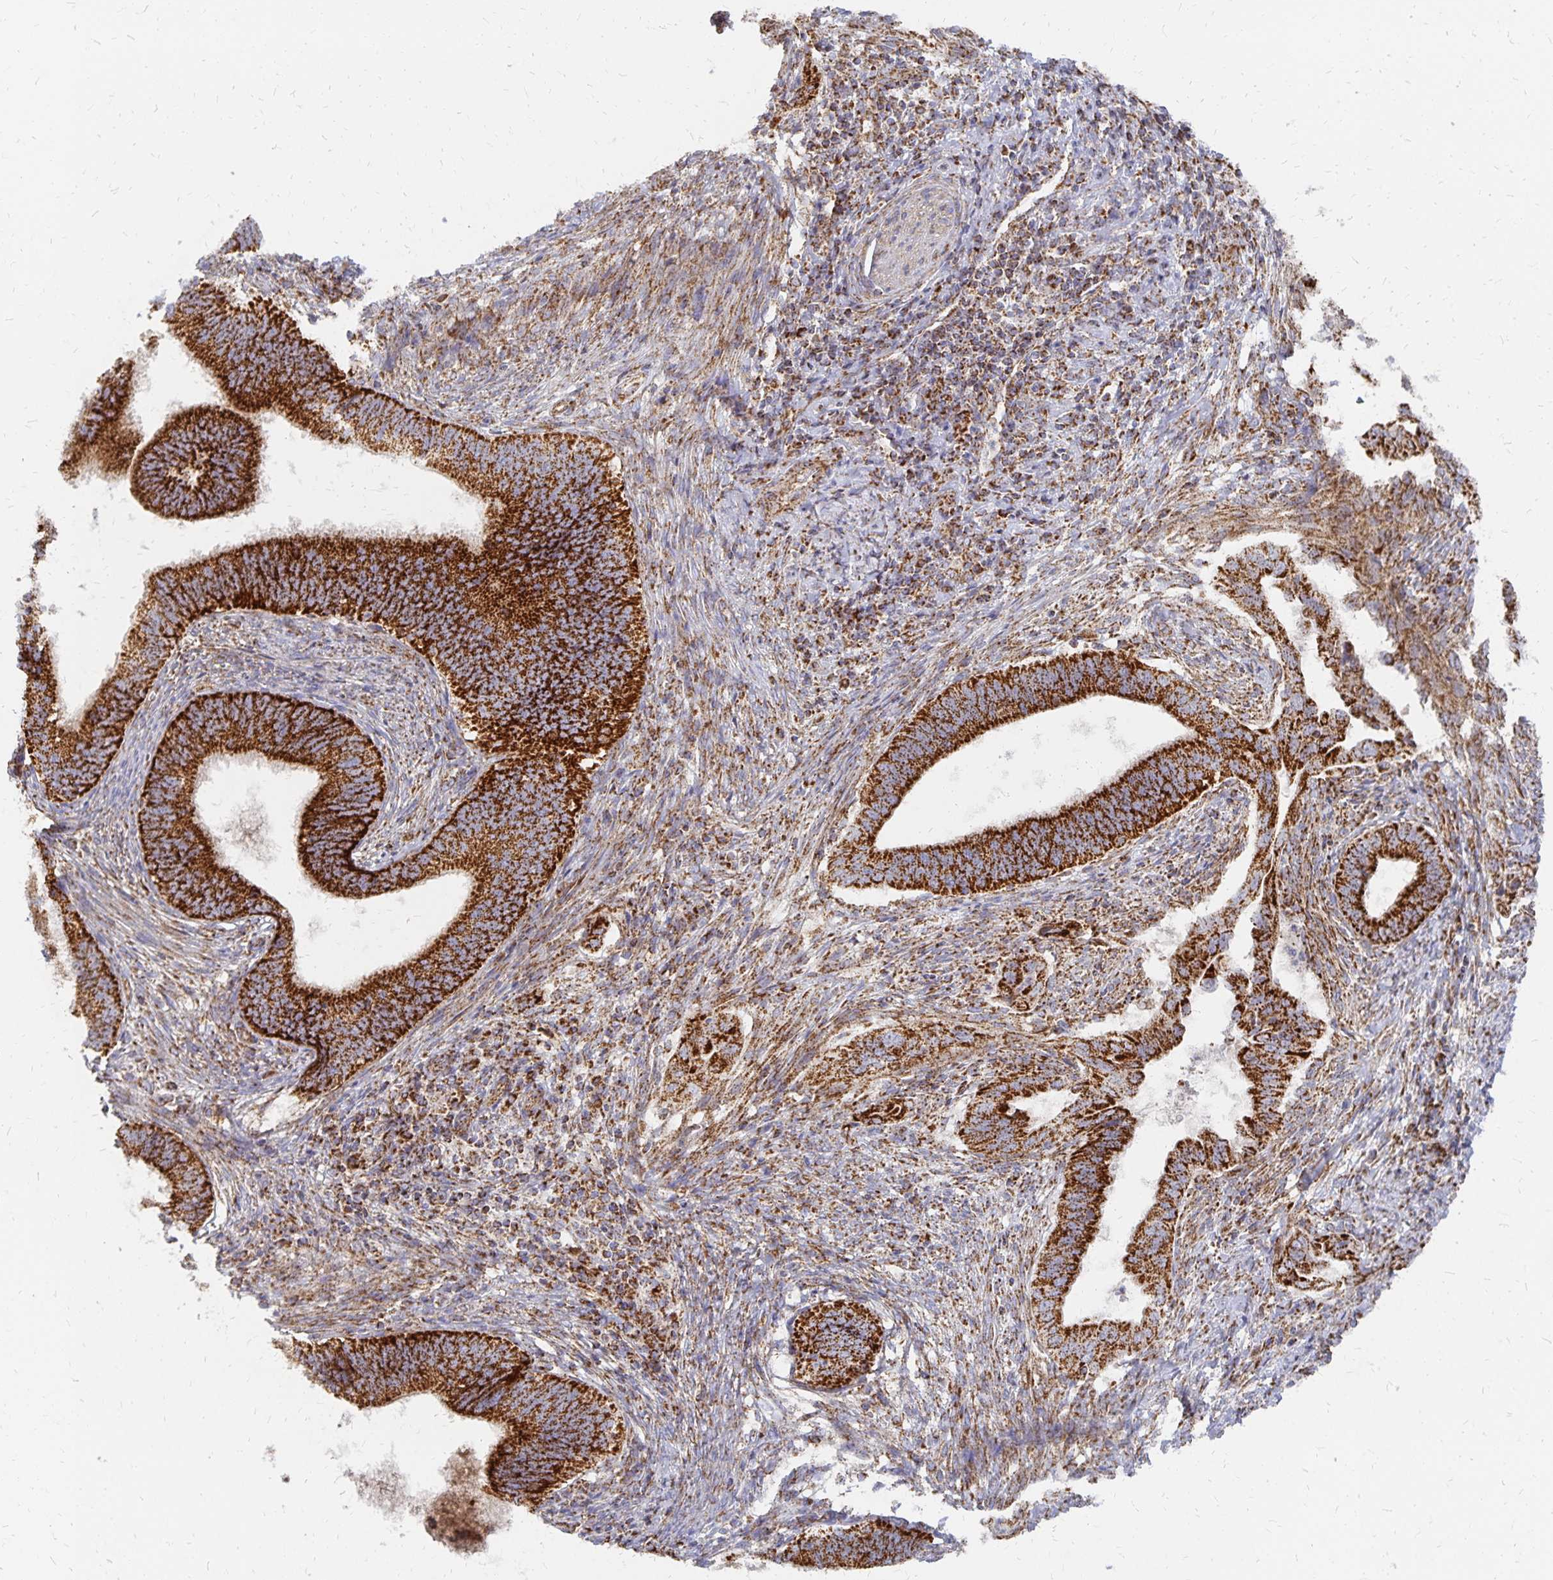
{"staining": {"intensity": "strong", "quantity": ">75%", "location": "cytoplasmic/membranous"}, "tissue": "cervical cancer", "cell_type": "Tumor cells", "image_type": "cancer", "snomed": [{"axis": "morphology", "description": "Adenocarcinoma, NOS"}, {"axis": "topography", "description": "Cervix"}], "caption": "A brown stain labels strong cytoplasmic/membranous expression of a protein in cervical cancer tumor cells.", "gene": "STOML2", "patient": {"sex": "female", "age": 42}}